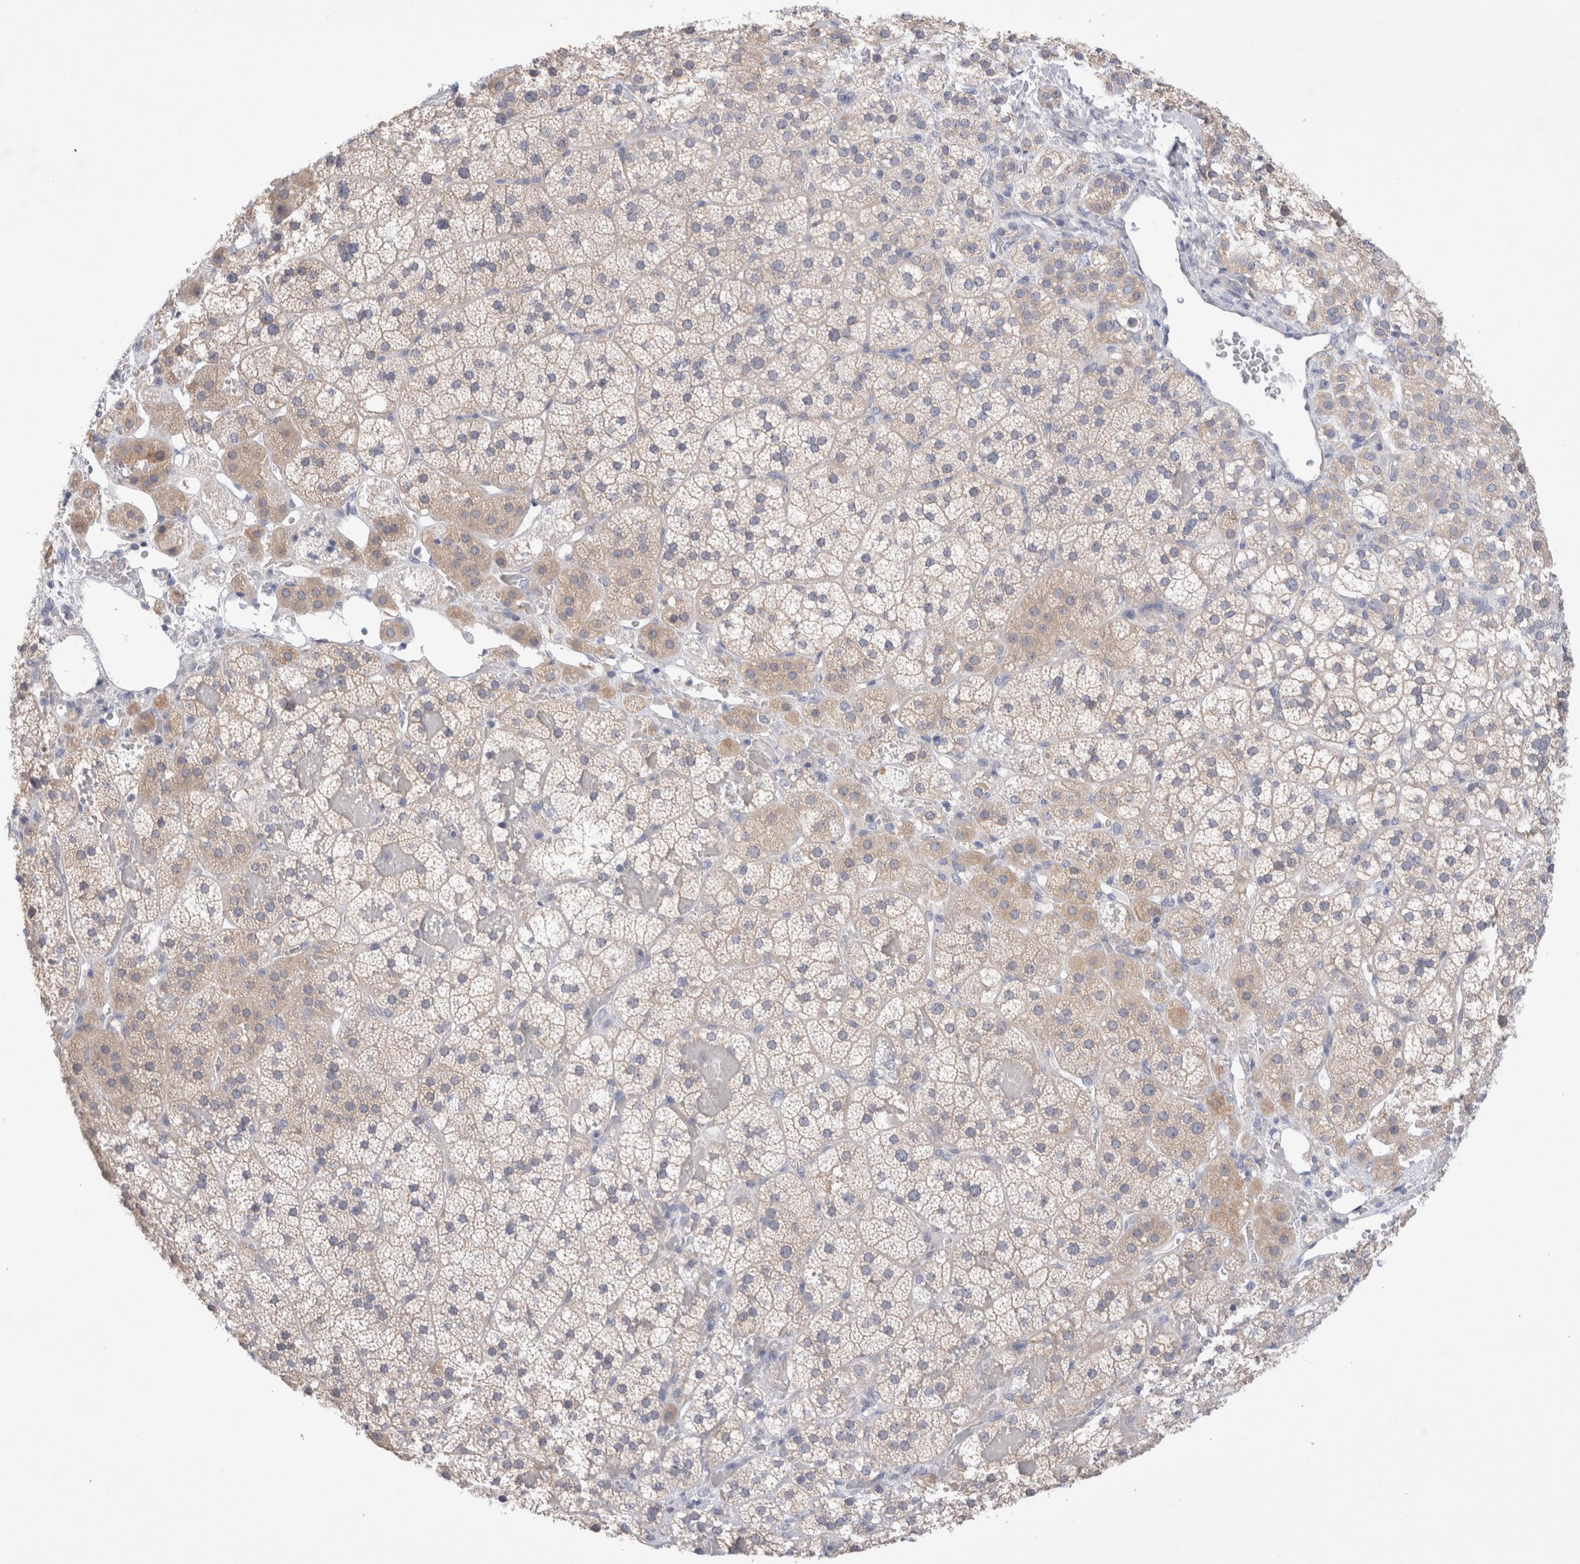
{"staining": {"intensity": "weak", "quantity": ">75%", "location": "cytoplasmic/membranous"}, "tissue": "adrenal gland", "cell_type": "Glandular cells", "image_type": "normal", "snomed": [{"axis": "morphology", "description": "Normal tissue, NOS"}, {"axis": "topography", "description": "Adrenal gland"}], "caption": "Immunohistochemical staining of benign human adrenal gland displays >75% levels of weak cytoplasmic/membranous protein staining in approximately >75% of glandular cells. The protein of interest is stained brown, and the nuclei are stained in blue (DAB IHC with brightfield microscopy, high magnification).", "gene": "IFT74", "patient": {"sex": "female", "age": 44}}